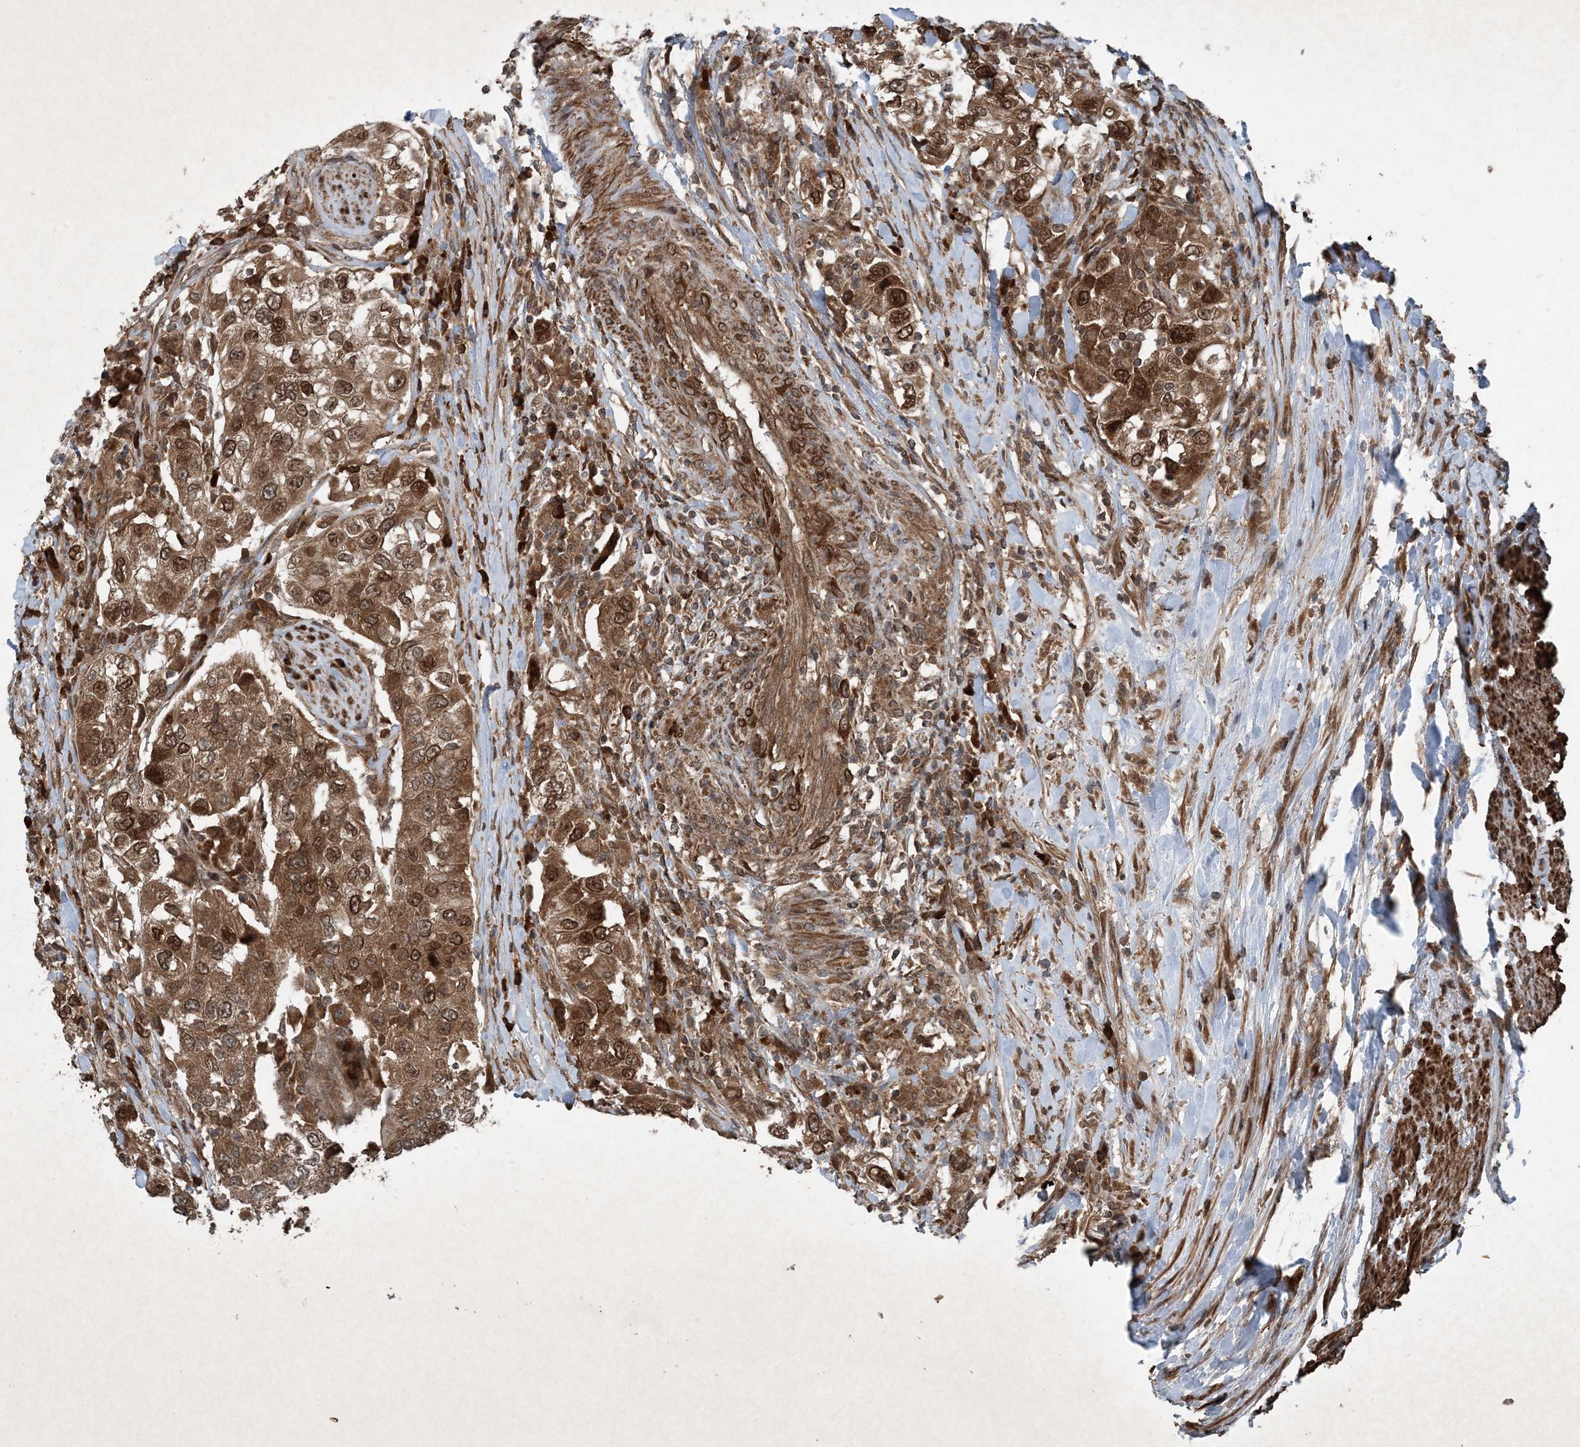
{"staining": {"intensity": "strong", "quantity": ">75%", "location": "cytoplasmic/membranous,nuclear"}, "tissue": "urothelial cancer", "cell_type": "Tumor cells", "image_type": "cancer", "snomed": [{"axis": "morphology", "description": "Urothelial carcinoma, High grade"}, {"axis": "topography", "description": "Urinary bladder"}], "caption": "IHC (DAB) staining of urothelial carcinoma (high-grade) displays strong cytoplasmic/membranous and nuclear protein expression in approximately >75% of tumor cells. The staining was performed using DAB (3,3'-diaminobenzidine), with brown indicating positive protein expression. Nuclei are stained blue with hematoxylin.", "gene": "GNG5", "patient": {"sex": "female", "age": 80}}